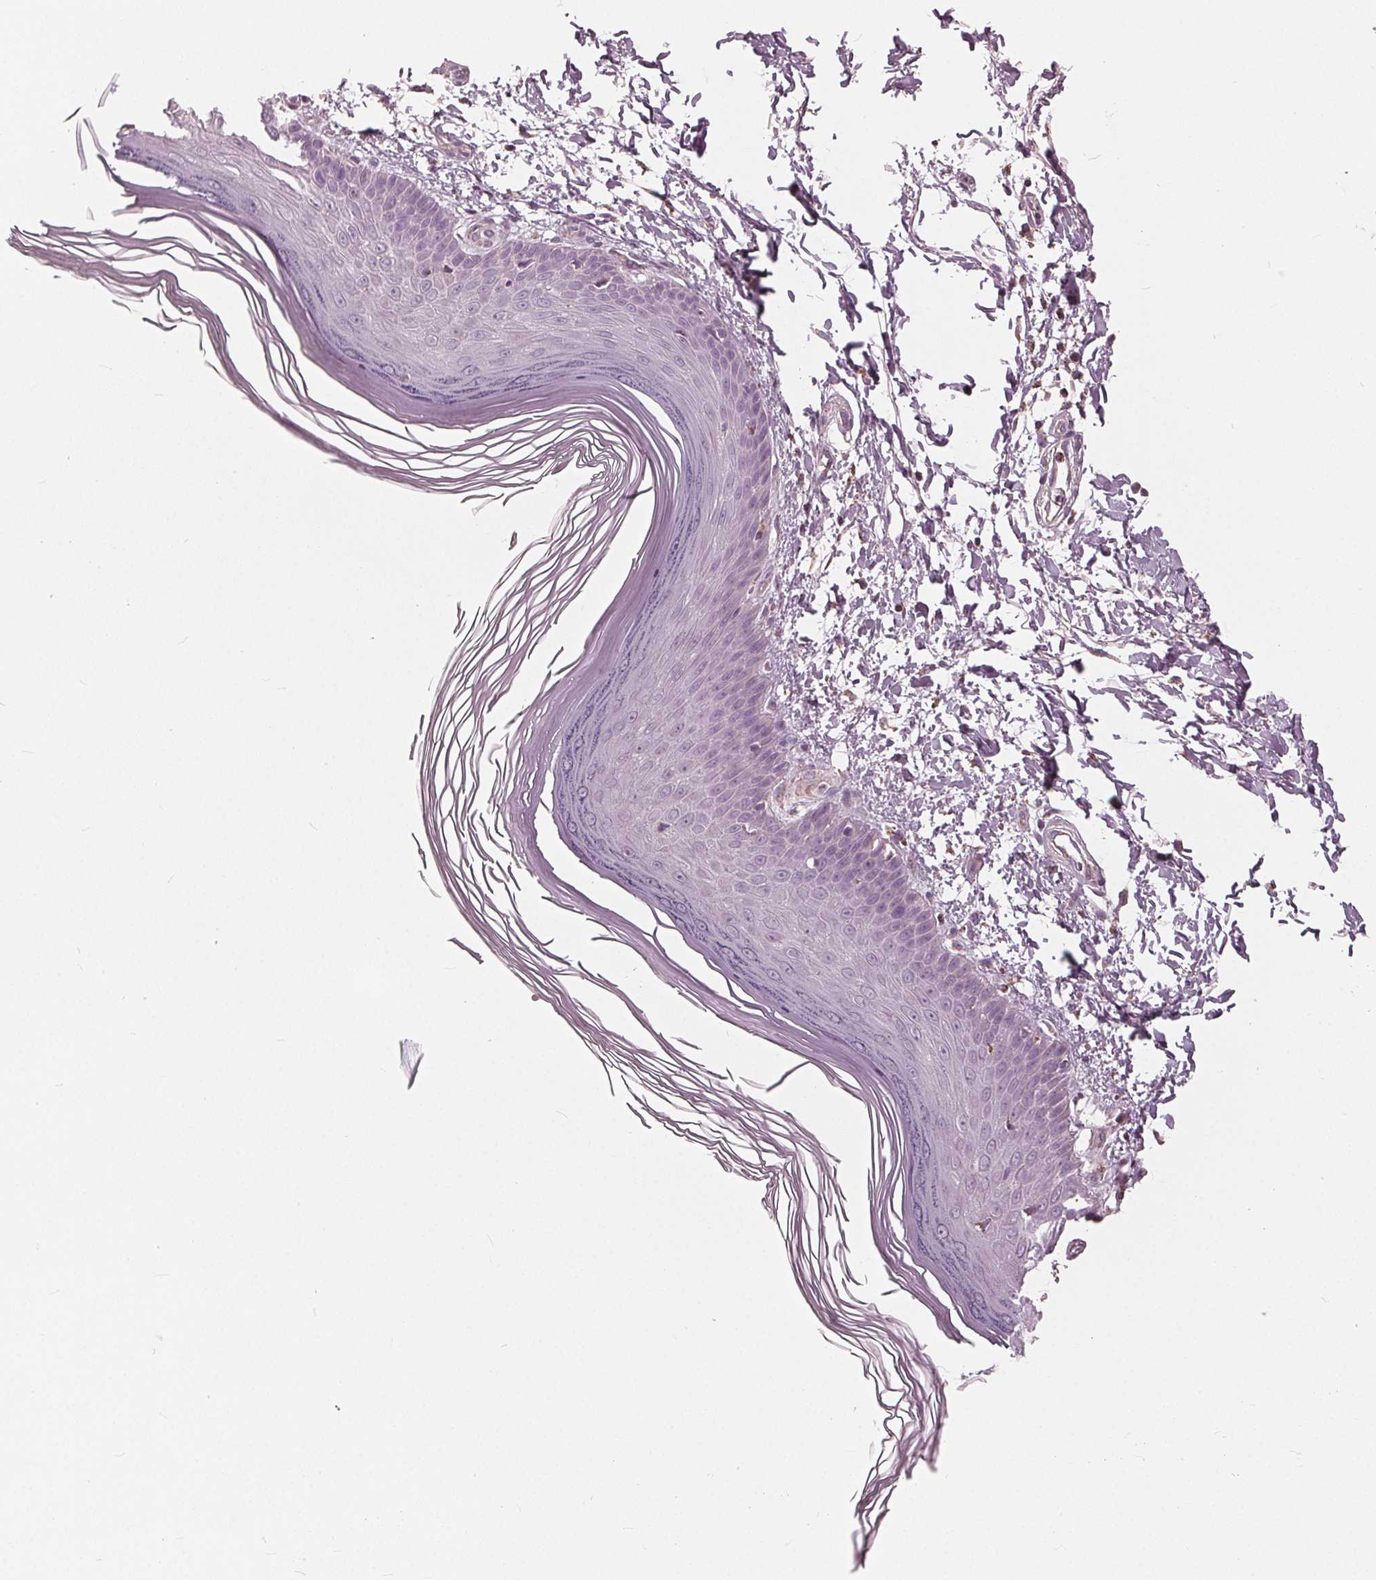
{"staining": {"intensity": "negative", "quantity": "none", "location": "none"}, "tissue": "skin", "cell_type": "Fibroblasts", "image_type": "normal", "snomed": [{"axis": "morphology", "description": "Normal tissue, NOS"}, {"axis": "topography", "description": "Skin"}], "caption": "A high-resolution photomicrograph shows IHC staining of benign skin, which reveals no significant staining in fibroblasts.", "gene": "DCAF4L2", "patient": {"sex": "female", "age": 62}}